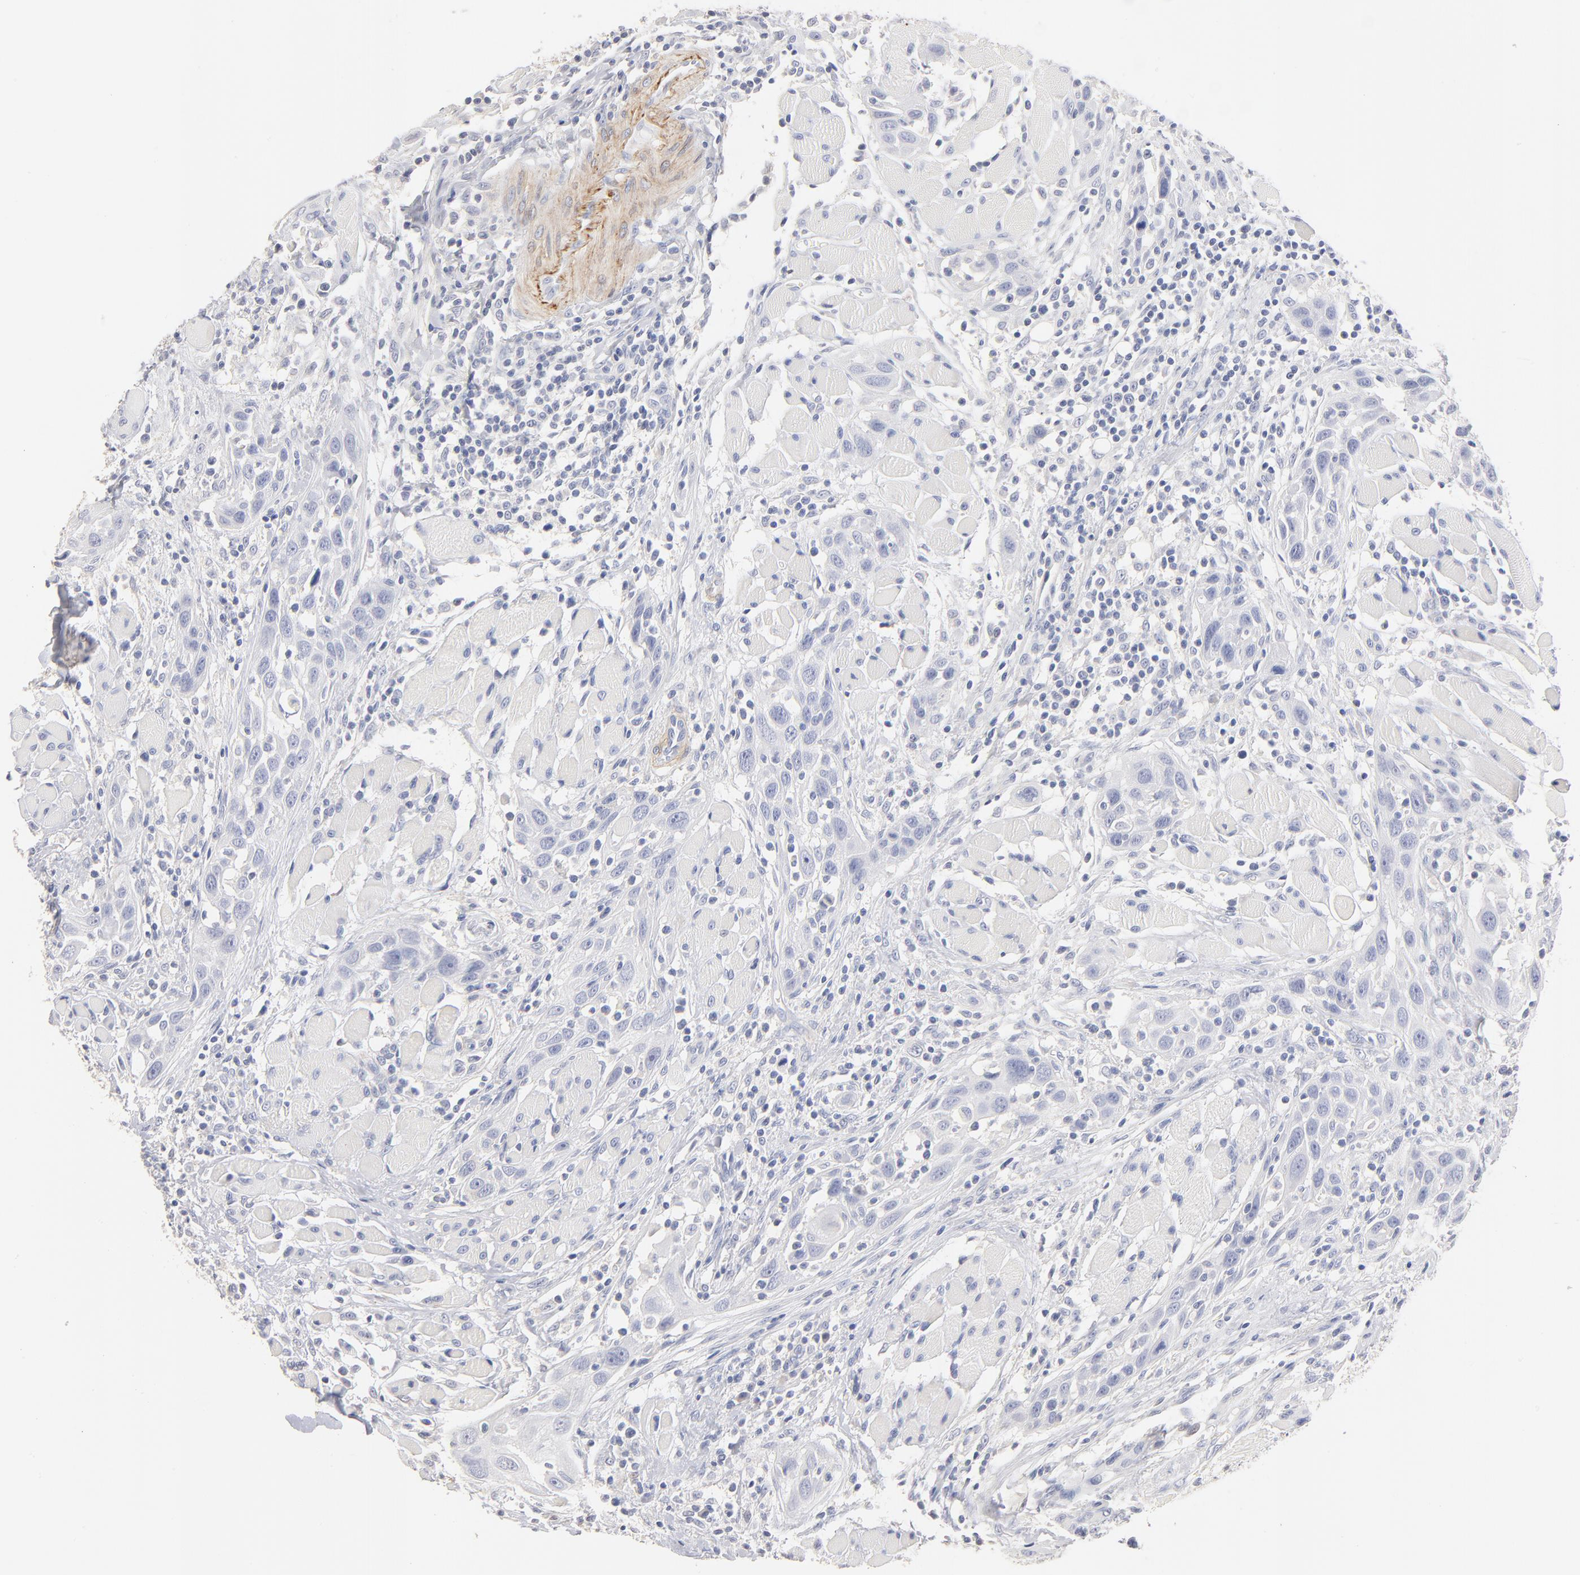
{"staining": {"intensity": "negative", "quantity": "none", "location": "none"}, "tissue": "head and neck cancer", "cell_type": "Tumor cells", "image_type": "cancer", "snomed": [{"axis": "morphology", "description": "Squamous cell carcinoma, NOS"}, {"axis": "topography", "description": "Oral tissue"}, {"axis": "topography", "description": "Head-Neck"}], "caption": "Tumor cells are negative for protein expression in human head and neck squamous cell carcinoma.", "gene": "ITGA8", "patient": {"sex": "female", "age": 82}}